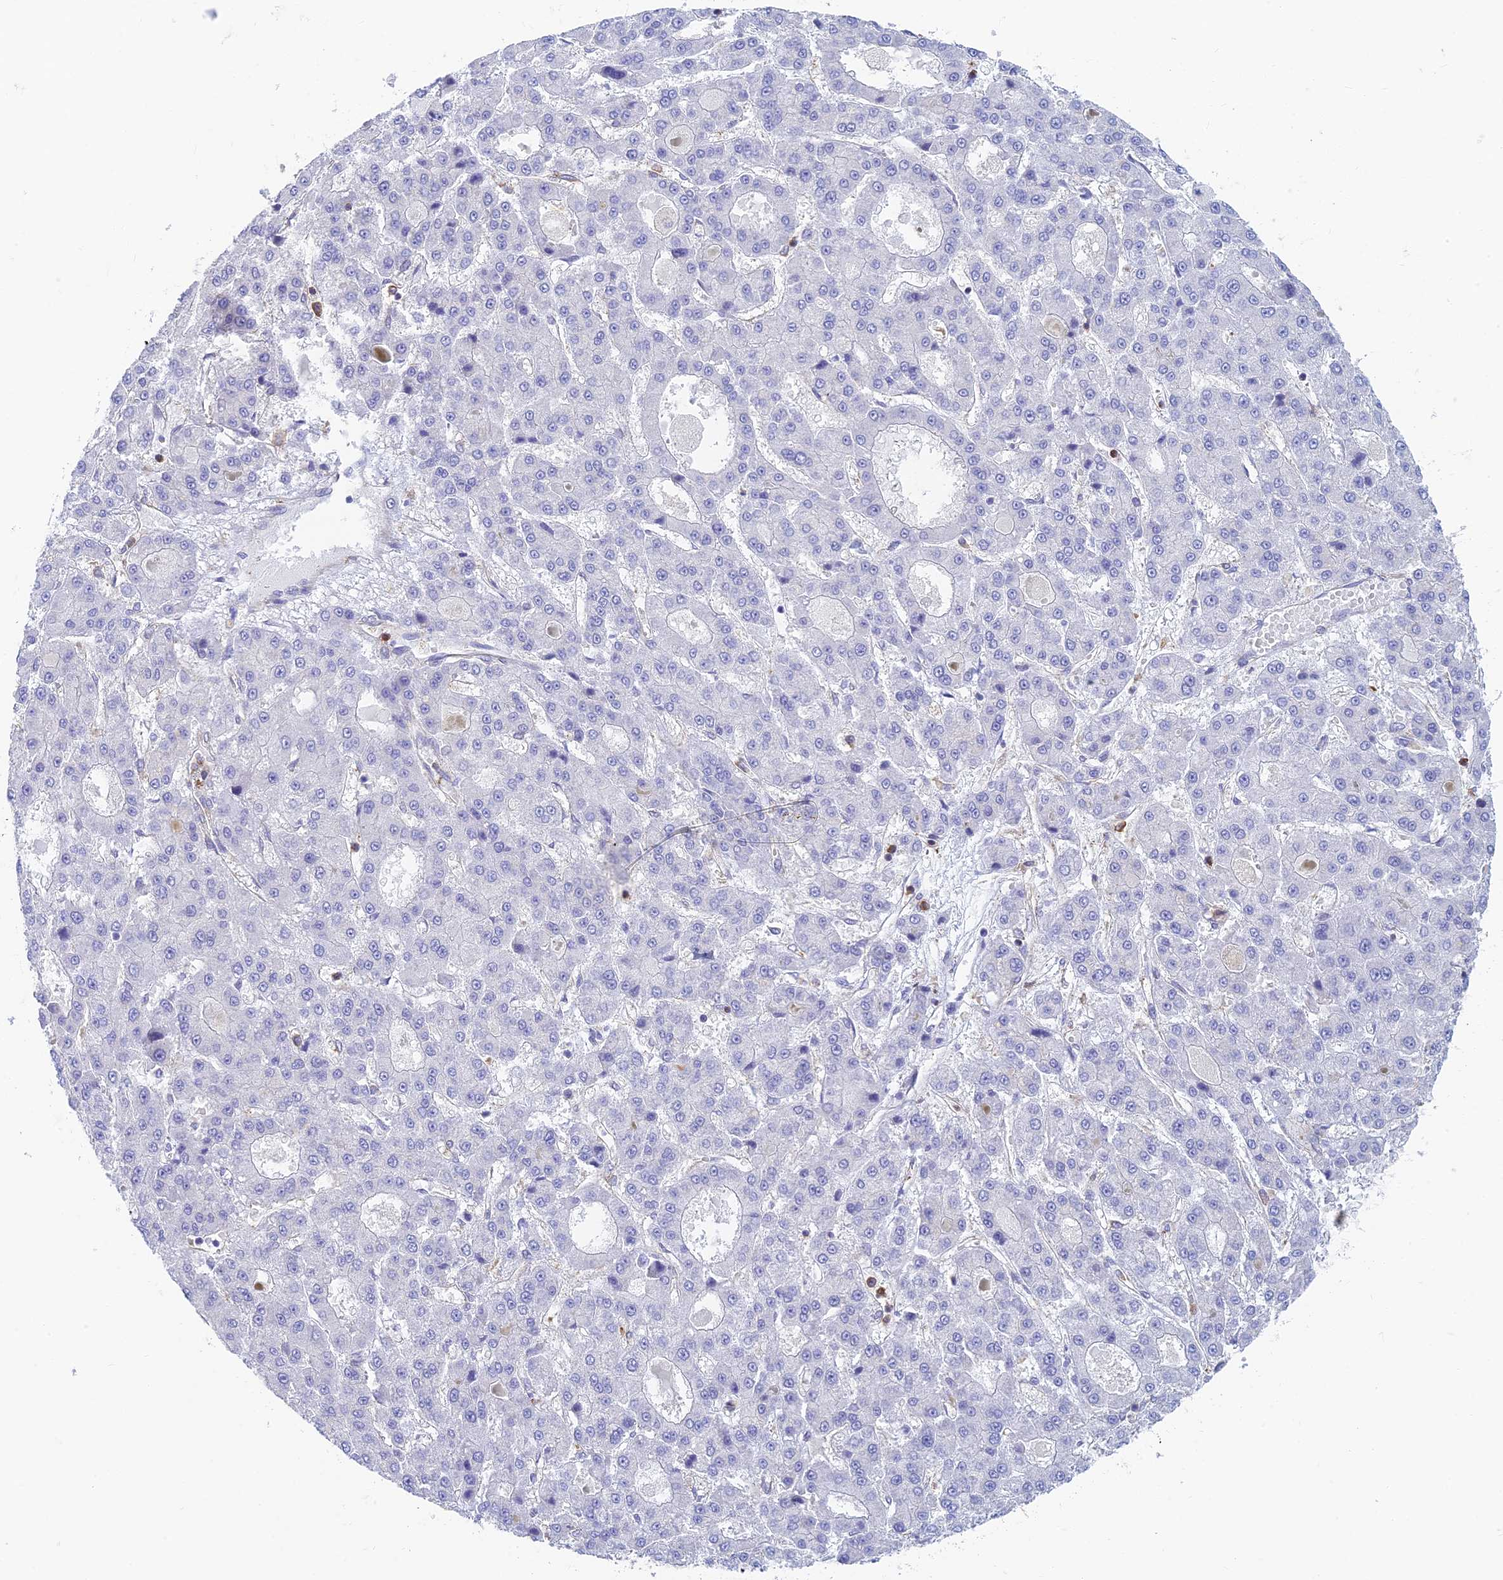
{"staining": {"intensity": "negative", "quantity": "none", "location": "none"}, "tissue": "liver cancer", "cell_type": "Tumor cells", "image_type": "cancer", "snomed": [{"axis": "morphology", "description": "Carcinoma, Hepatocellular, NOS"}, {"axis": "topography", "description": "Liver"}], "caption": "Liver cancer stained for a protein using IHC shows no expression tumor cells.", "gene": "STRN4", "patient": {"sex": "male", "age": 70}}